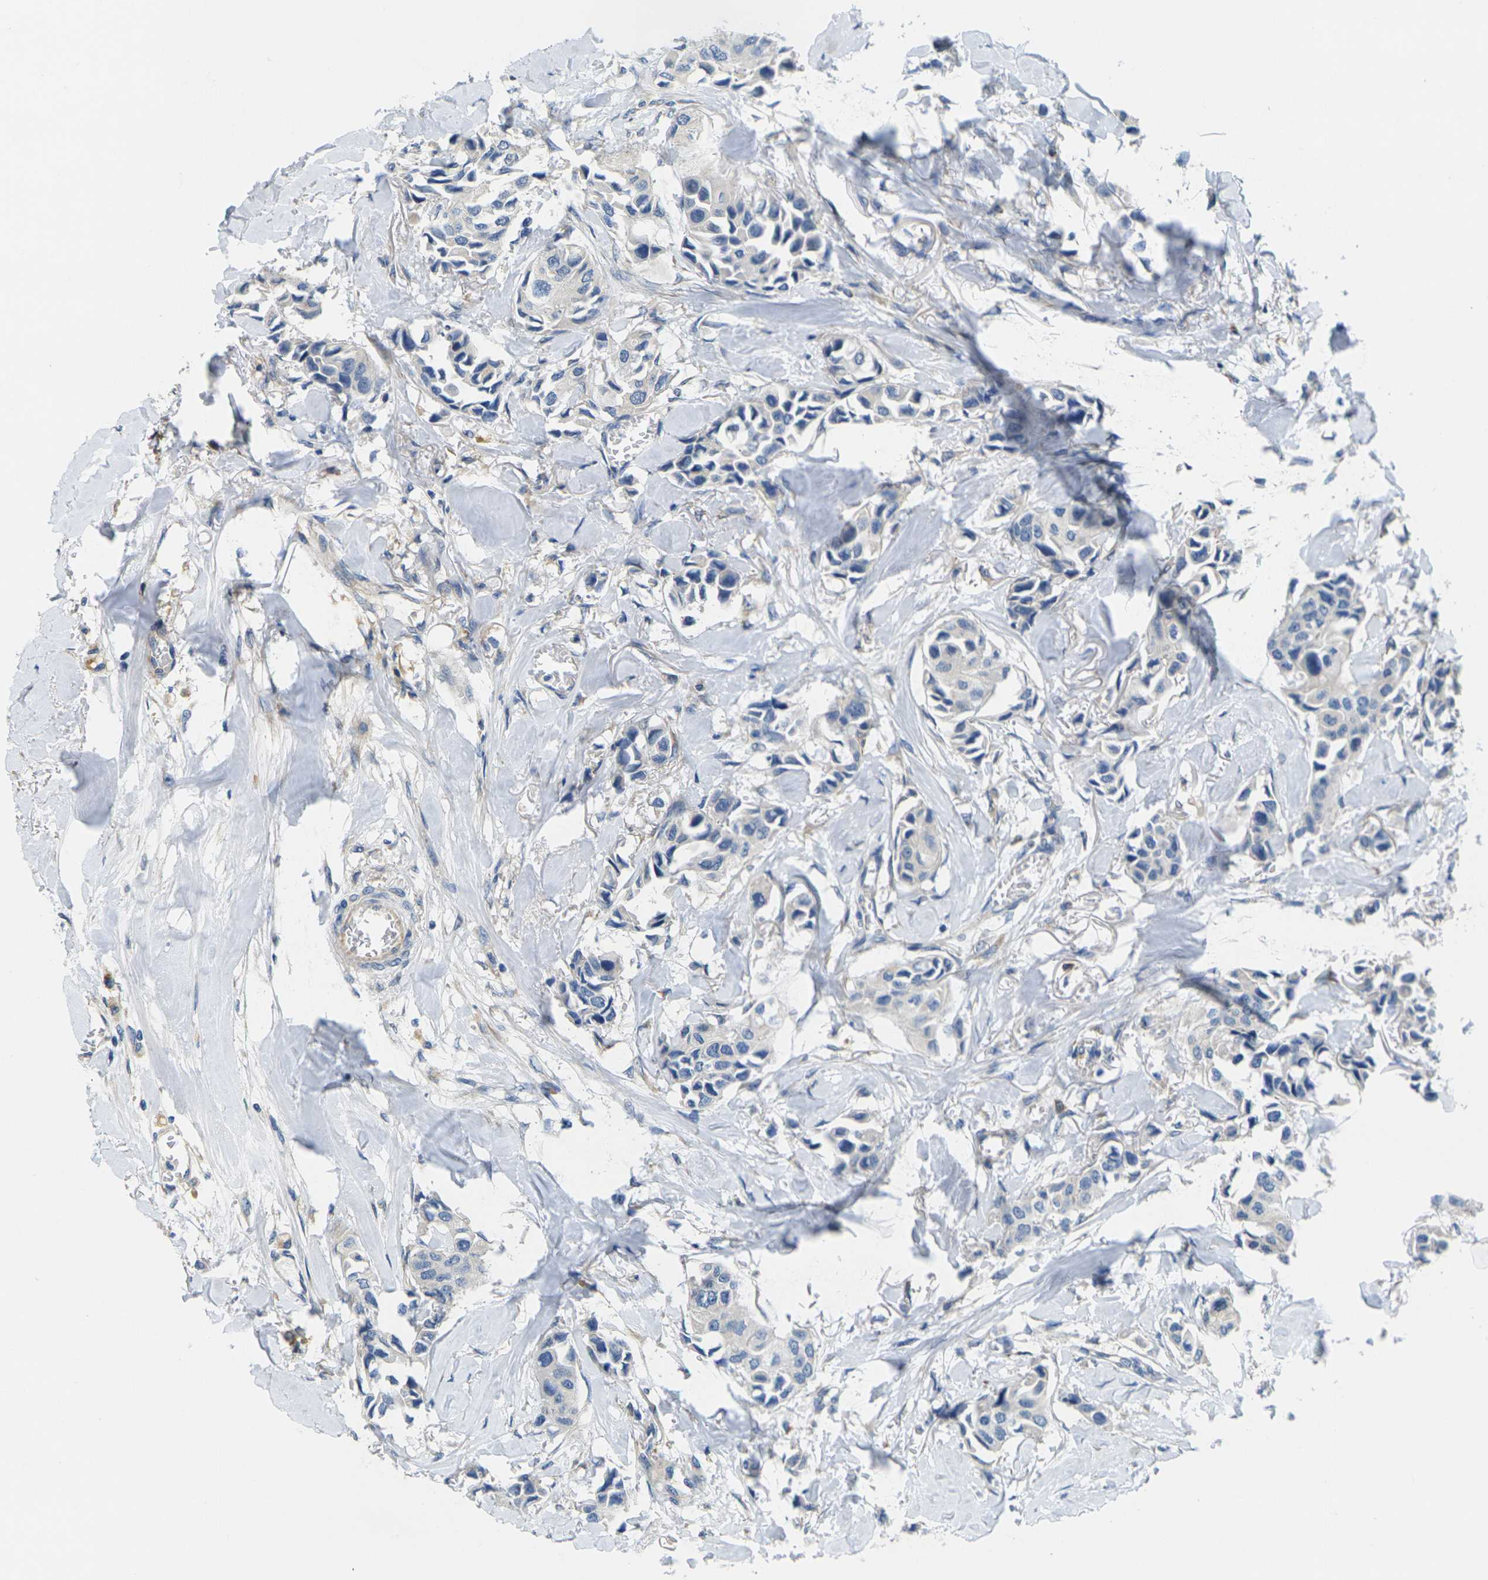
{"staining": {"intensity": "negative", "quantity": "none", "location": "none"}, "tissue": "breast cancer", "cell_type": "Tumor cells", "image_type": "cancer", "snomed": [{"axis": "morphology", "description": "Duct carcinoma"}, {"axis": "topography", "description": "Breast"}], "caption": "Protein analysis of breast infiltrating ductal carcinoma reveals no significant staining in tumor cells. The staining was performed using DAB (3,3'-diaminobenzidine) to visualize the protein expression in brown, while the nuclei were stained in blue with hematoxylin (Magnification: 20x).", "gene": "CYP2C8", "patient": {"sex": "female", "age": 80}}